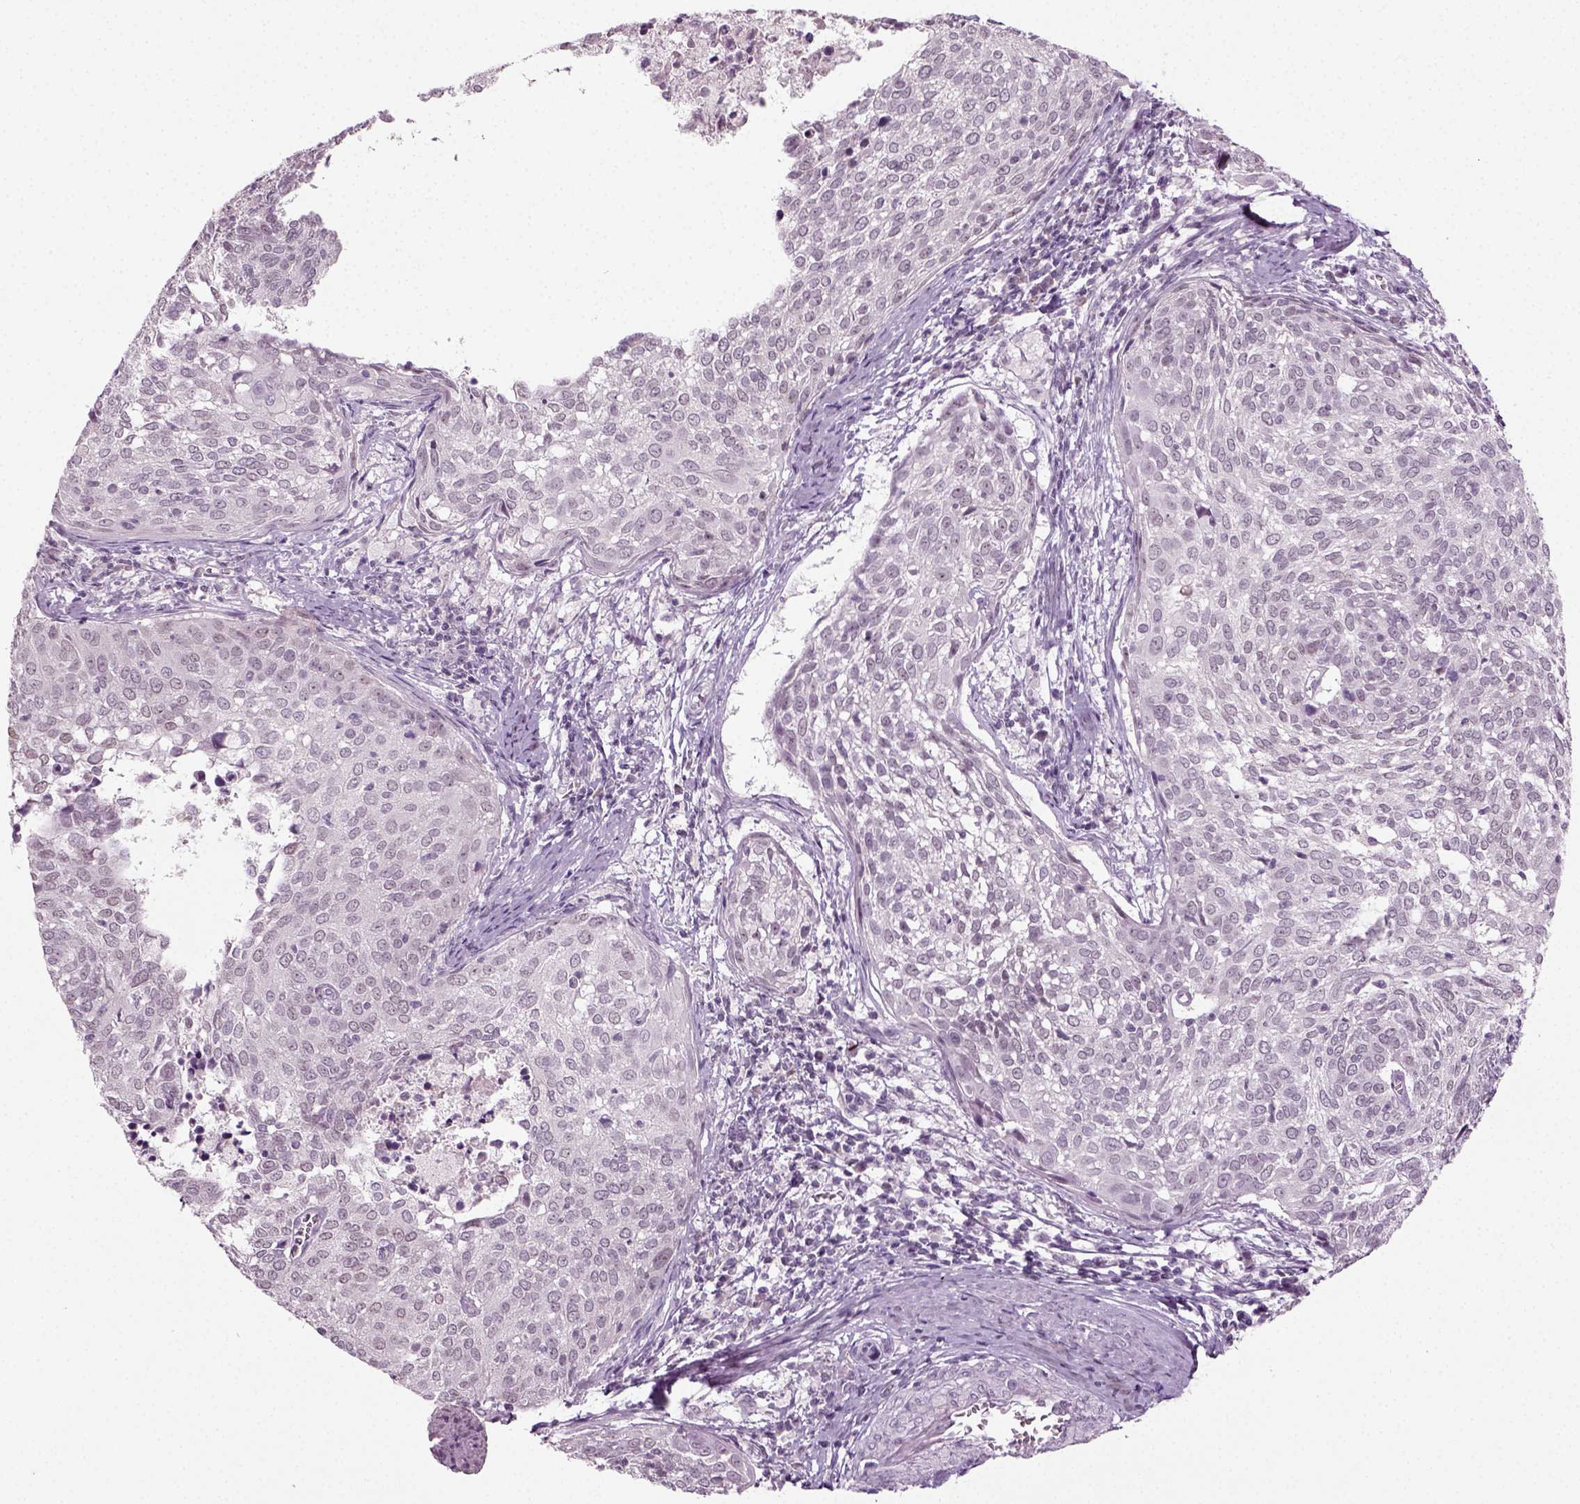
{"staining": {"intensity": "negative", "quantity": "none", "location": "none"}, "tissue": "cervical cancer", "cell_type": "Tumor cells", "image_type": "cancer", "snomed": [{"axis": "morphology", "description": "Squamous cell carcinoma, NOS"}, {"axis": "topography", "description": "Cervix"}], "caption": "Immunohistochemistry image of human cervical cancer (squamous cell carcinoma) stained for a protein (brown), which exhibits no positivity in tumor cells.", "gene": "SYNGAP1", "patient": {"sex": "female", "age": 39}}